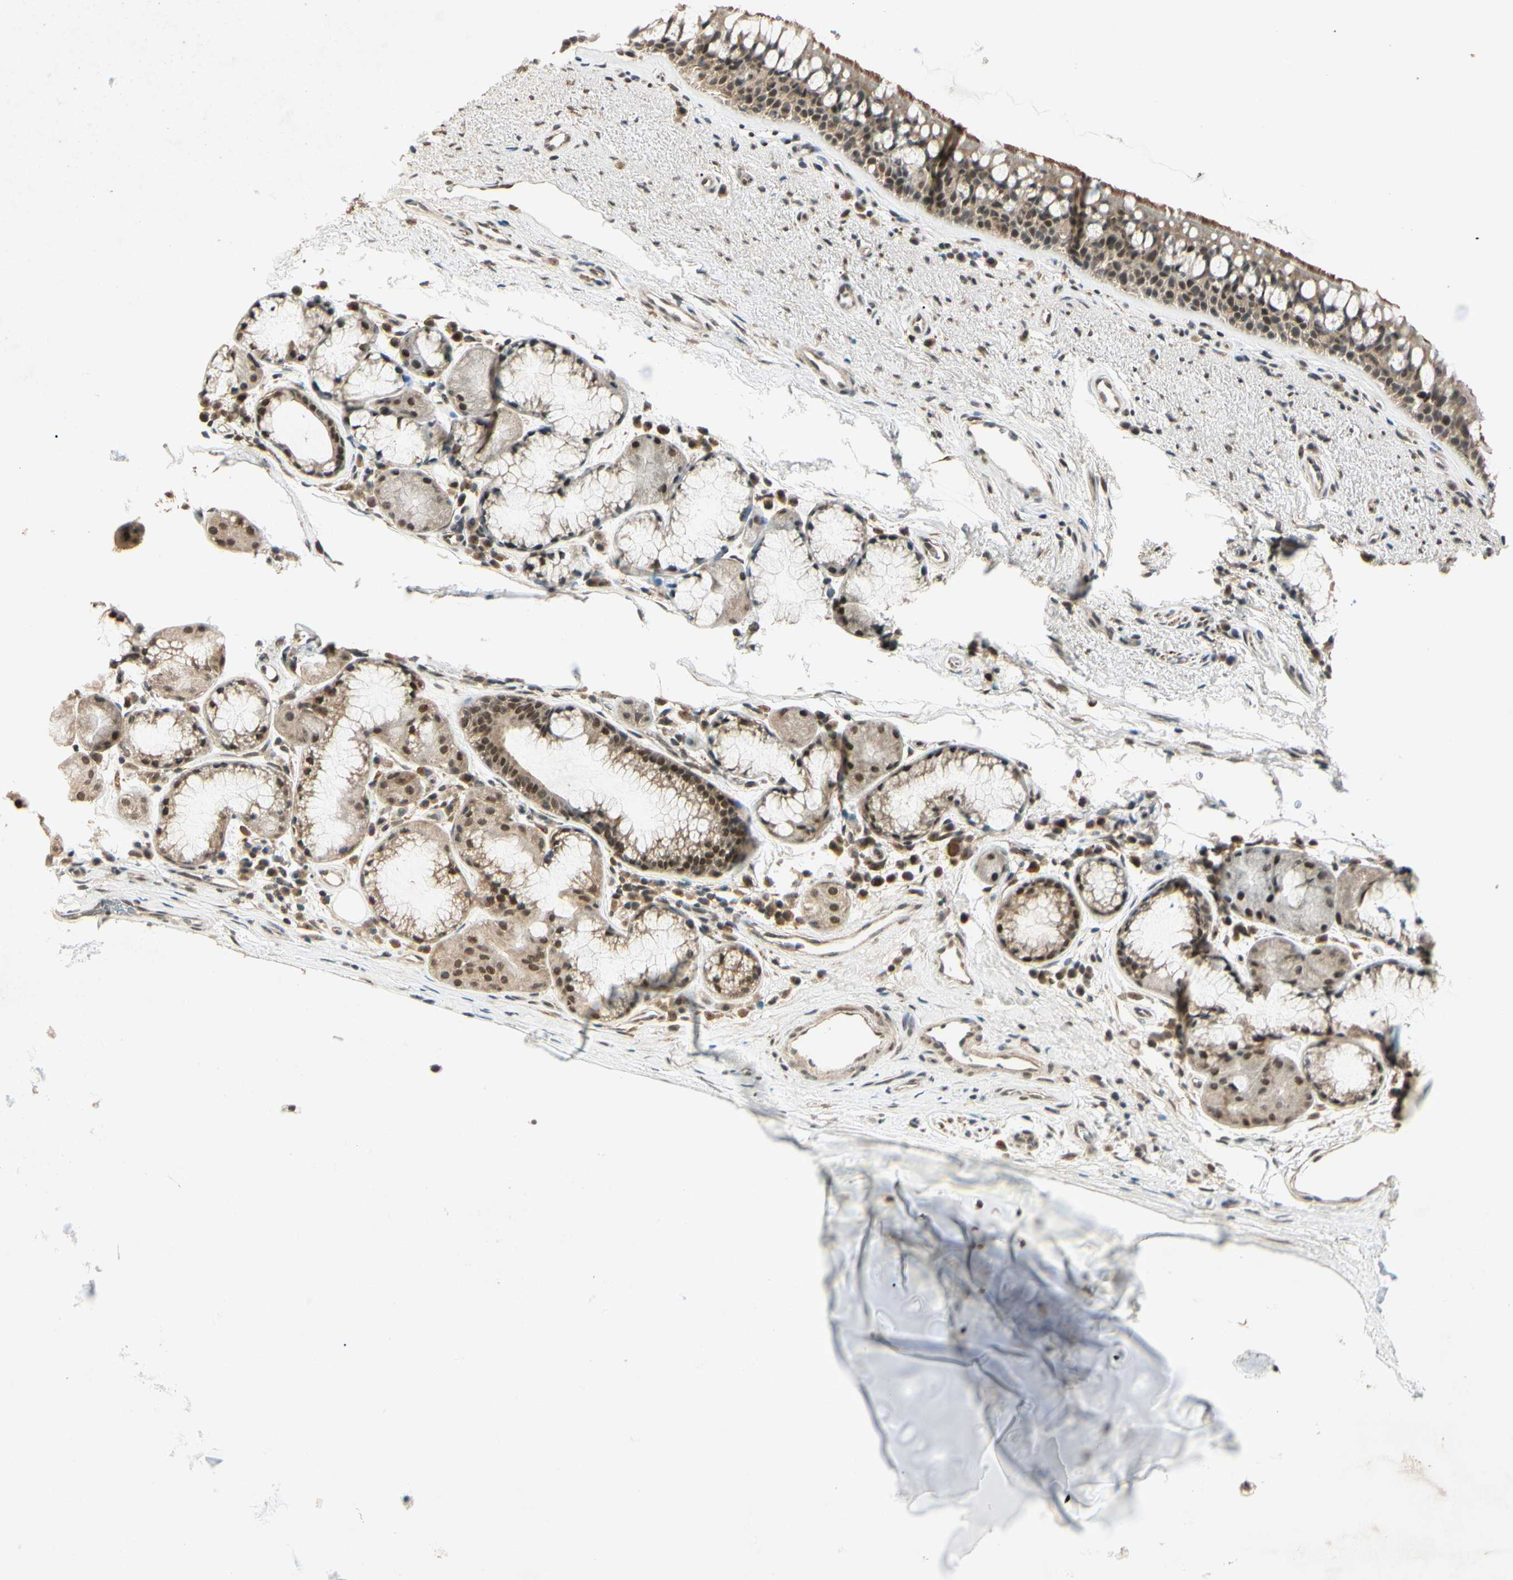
{"staining": {"intensity": "moderate", "quantity": ">75%", "location": "cytoplasmic/membranous,nuclear"}, "tissue": "bronchus", "cell_type": "Respiratory epithelial cells", "image_type": "normal", "snomed": [{"axis": "morphology", "description": "Normal tissue, NOS"}, {"axis": "topography", "description": "Bronchus"}], "caption": "Immunohistochemical staining of benign bronchus reveals medium levels of moderate cytoplasmic/membranous,nuclear staining in about >75% of respiratory epithelial cells. (Stains: DAB (3,3'-diaminobenzidine) in brown, nuclei in blue, Microscopy: brightfield microscopy at high magnification).", "gene": "ZSCAN12", "patient": {"sex": "female", "age": 54}}